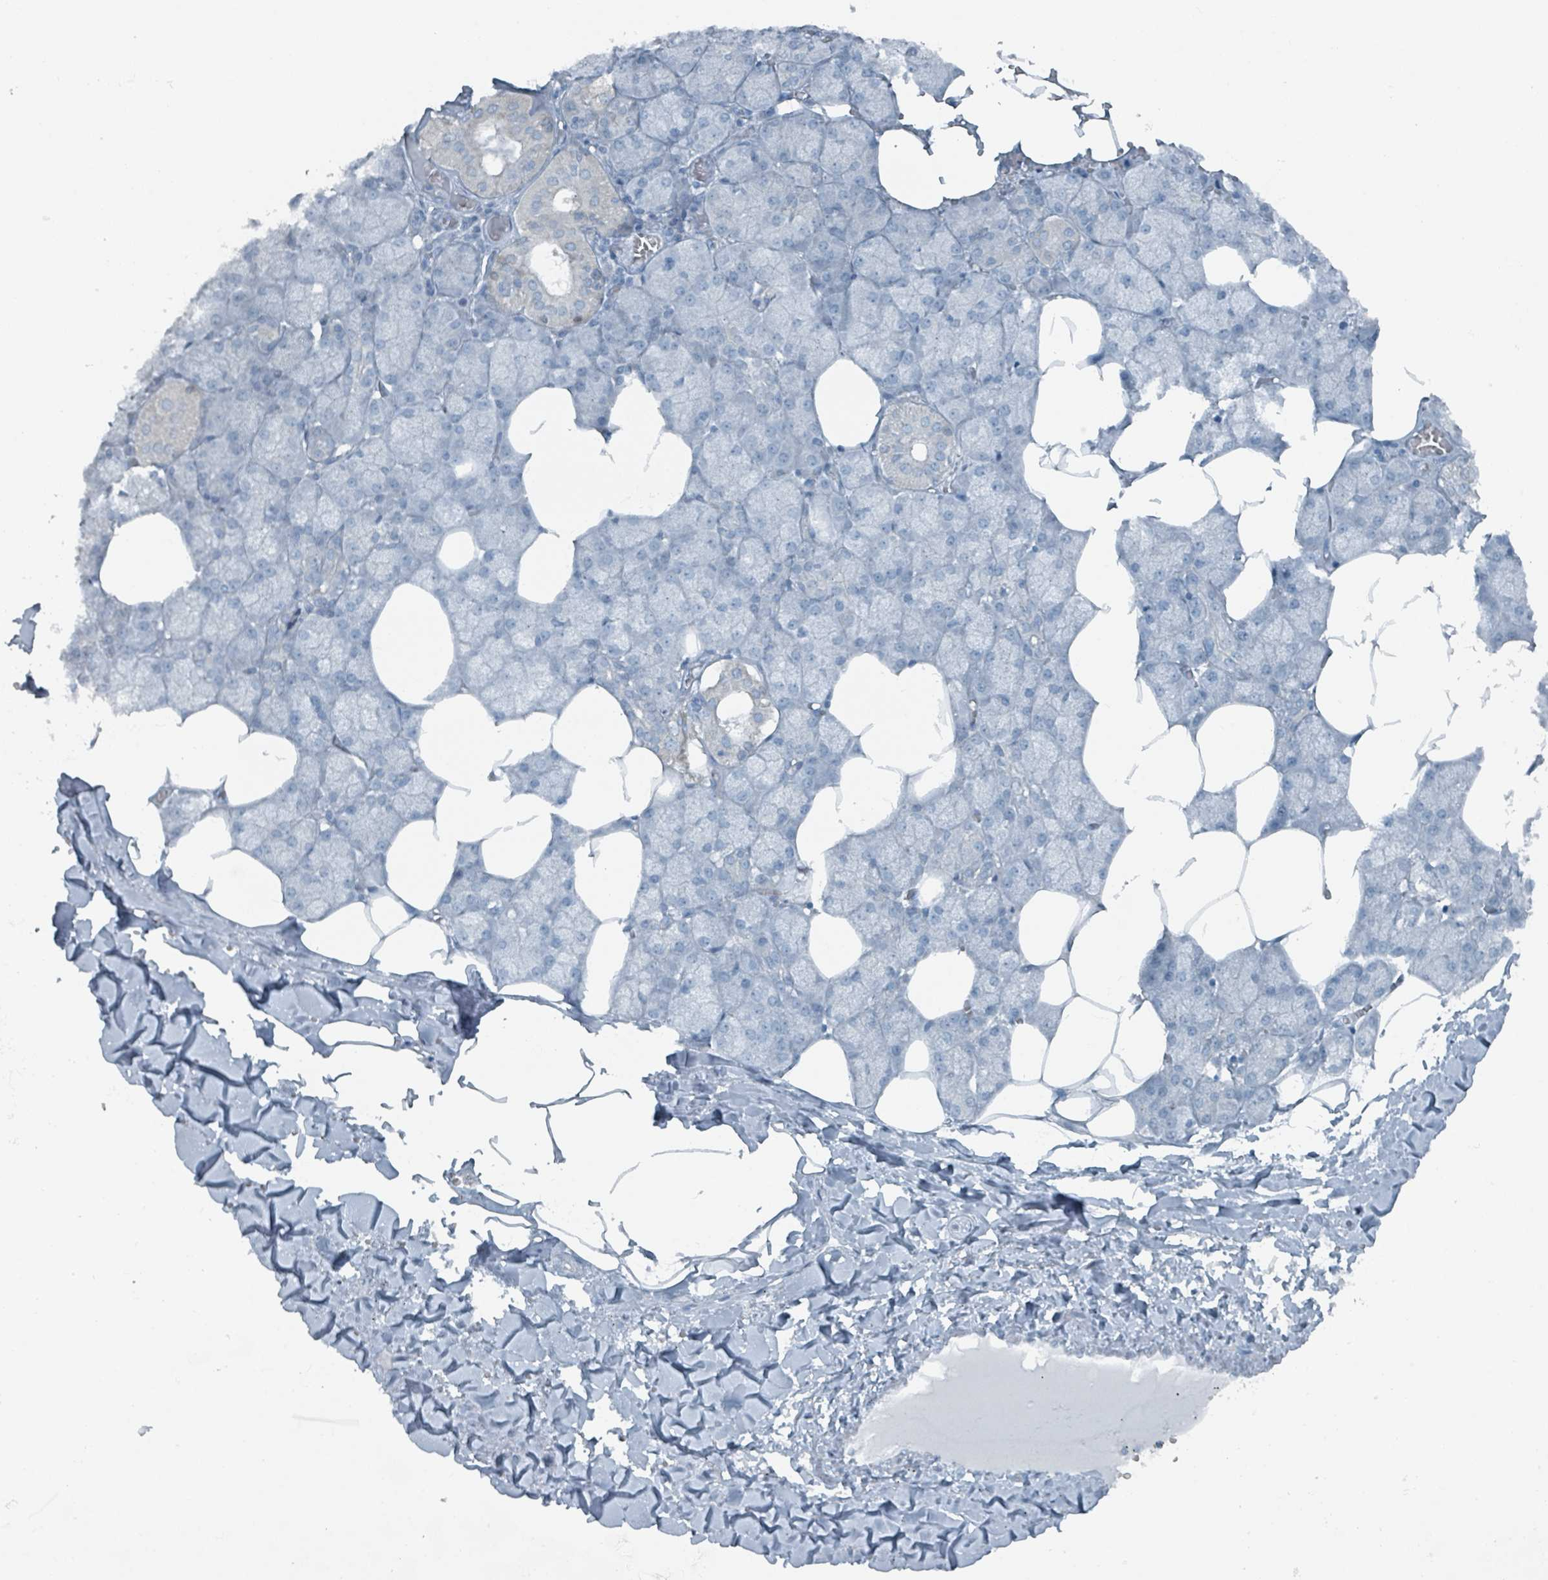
{"staining": {"intensity": "negative", "quantity": "none", "location": "none"}, "tissue": "salivary gland", "cell_type": "Glandular cells", "image_type": "normal", "snomed": [{"axis": "morphology", "description": "Normal tissue, NOS"}, {"axis": "topography", "description": "Salivary gland"}], "caption": "Glandular cells show no significant protein expression in benign salivary gland. Nuclei are stained in blue.", "gene": "GAMT", "patient": {"sex": "male", "age": 62}}